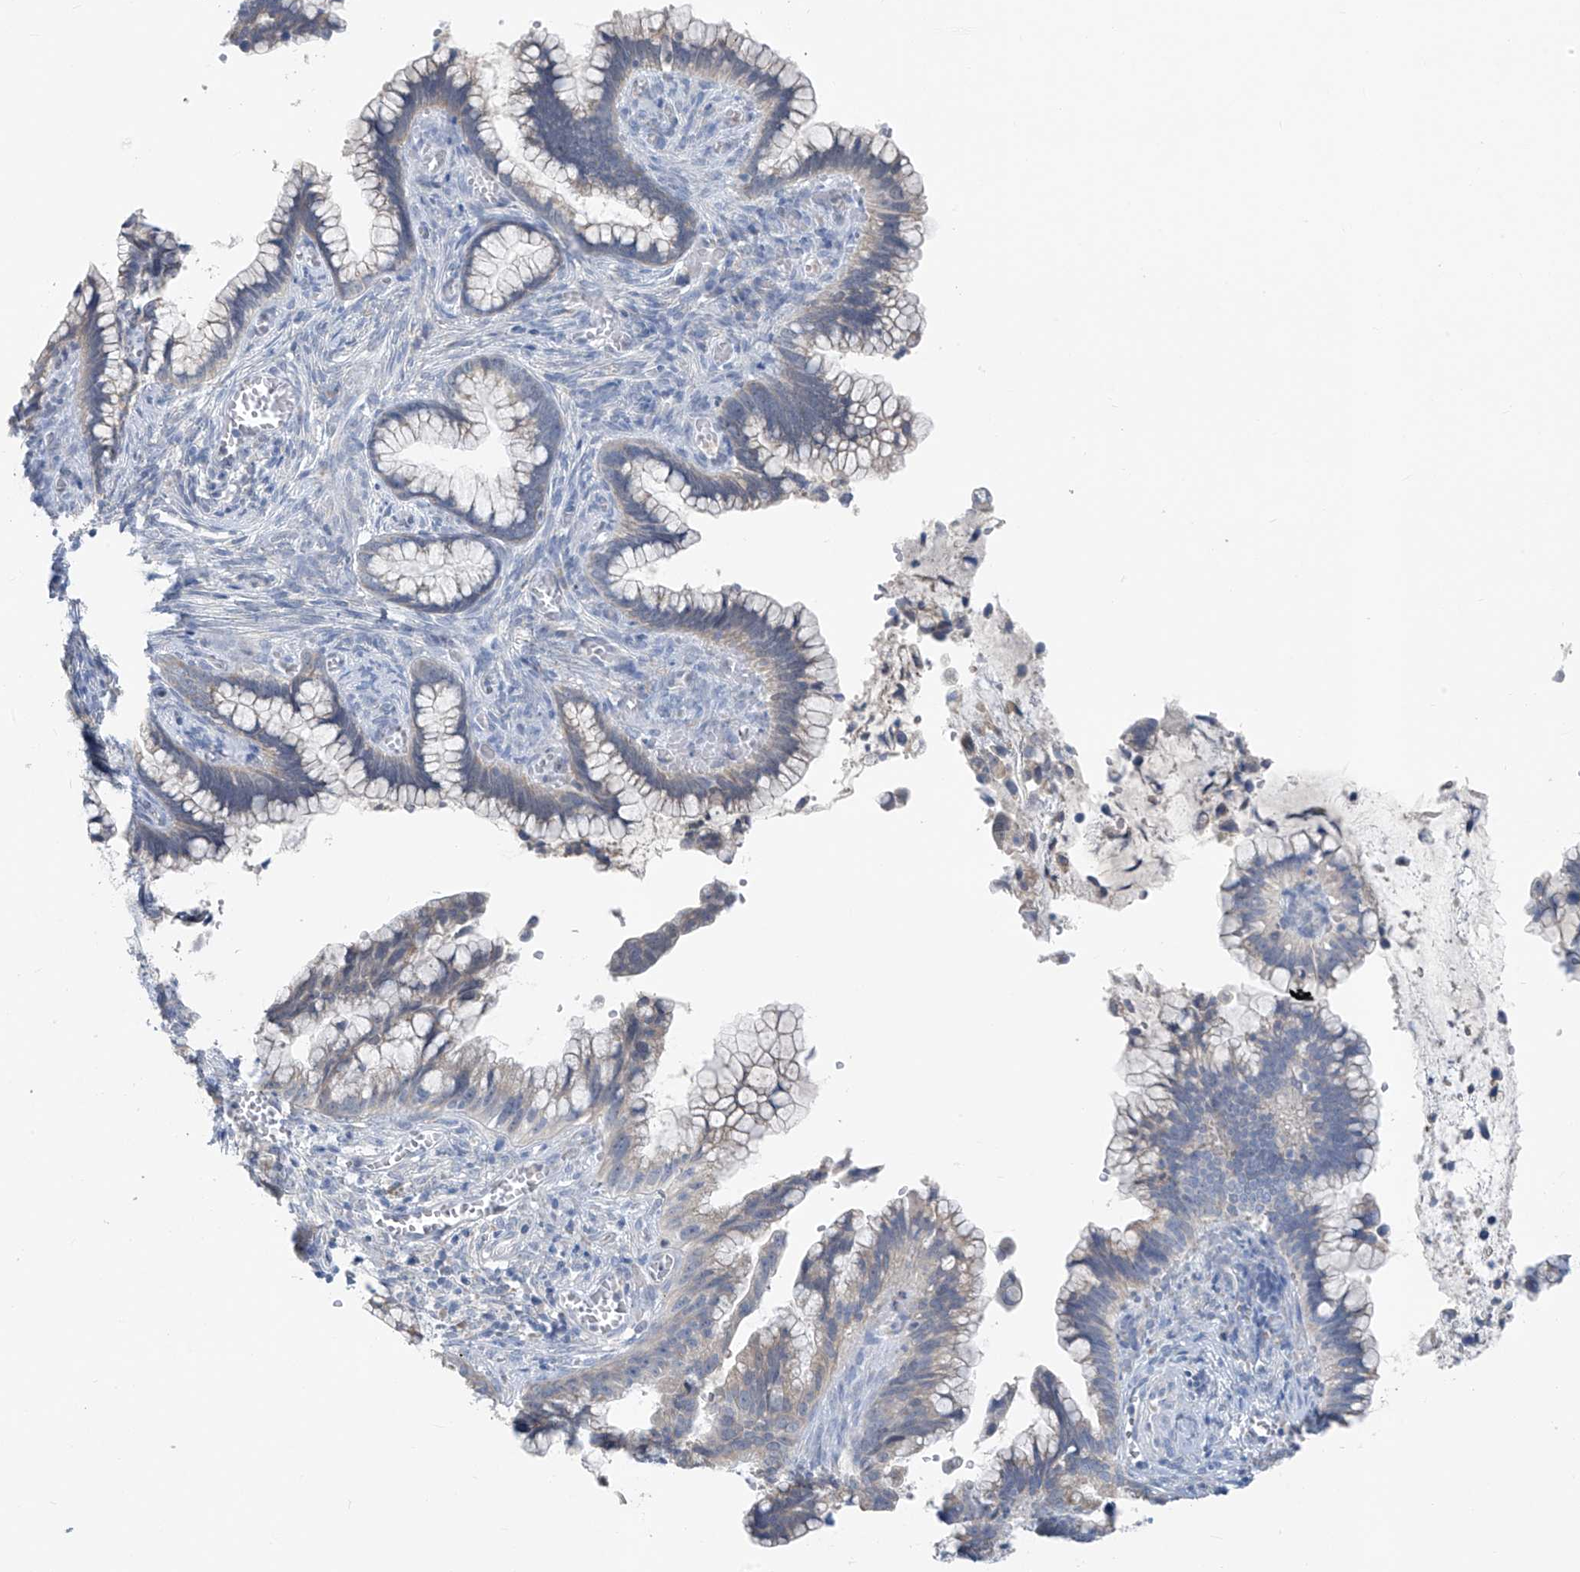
{"staining": {"intensity": "negative", "quantity": "none", "location": "none"}, "tissue": "cervical cancer", "cell_type": "Tumor cells", "image_type": "cancer", "snomed": [{"axis": "morphology", "description": "Adenocarcinoma, NOS"}, {"axis": "topography", "description": "Cervix"}], "caption": "This is an immunohistochemistry photomicrograph of cervical cancer (adenocarcinoma). There is no staining in tumor cells.", "gene": "CYP4V2", "patient": {"sex": "female", "age": 44}}